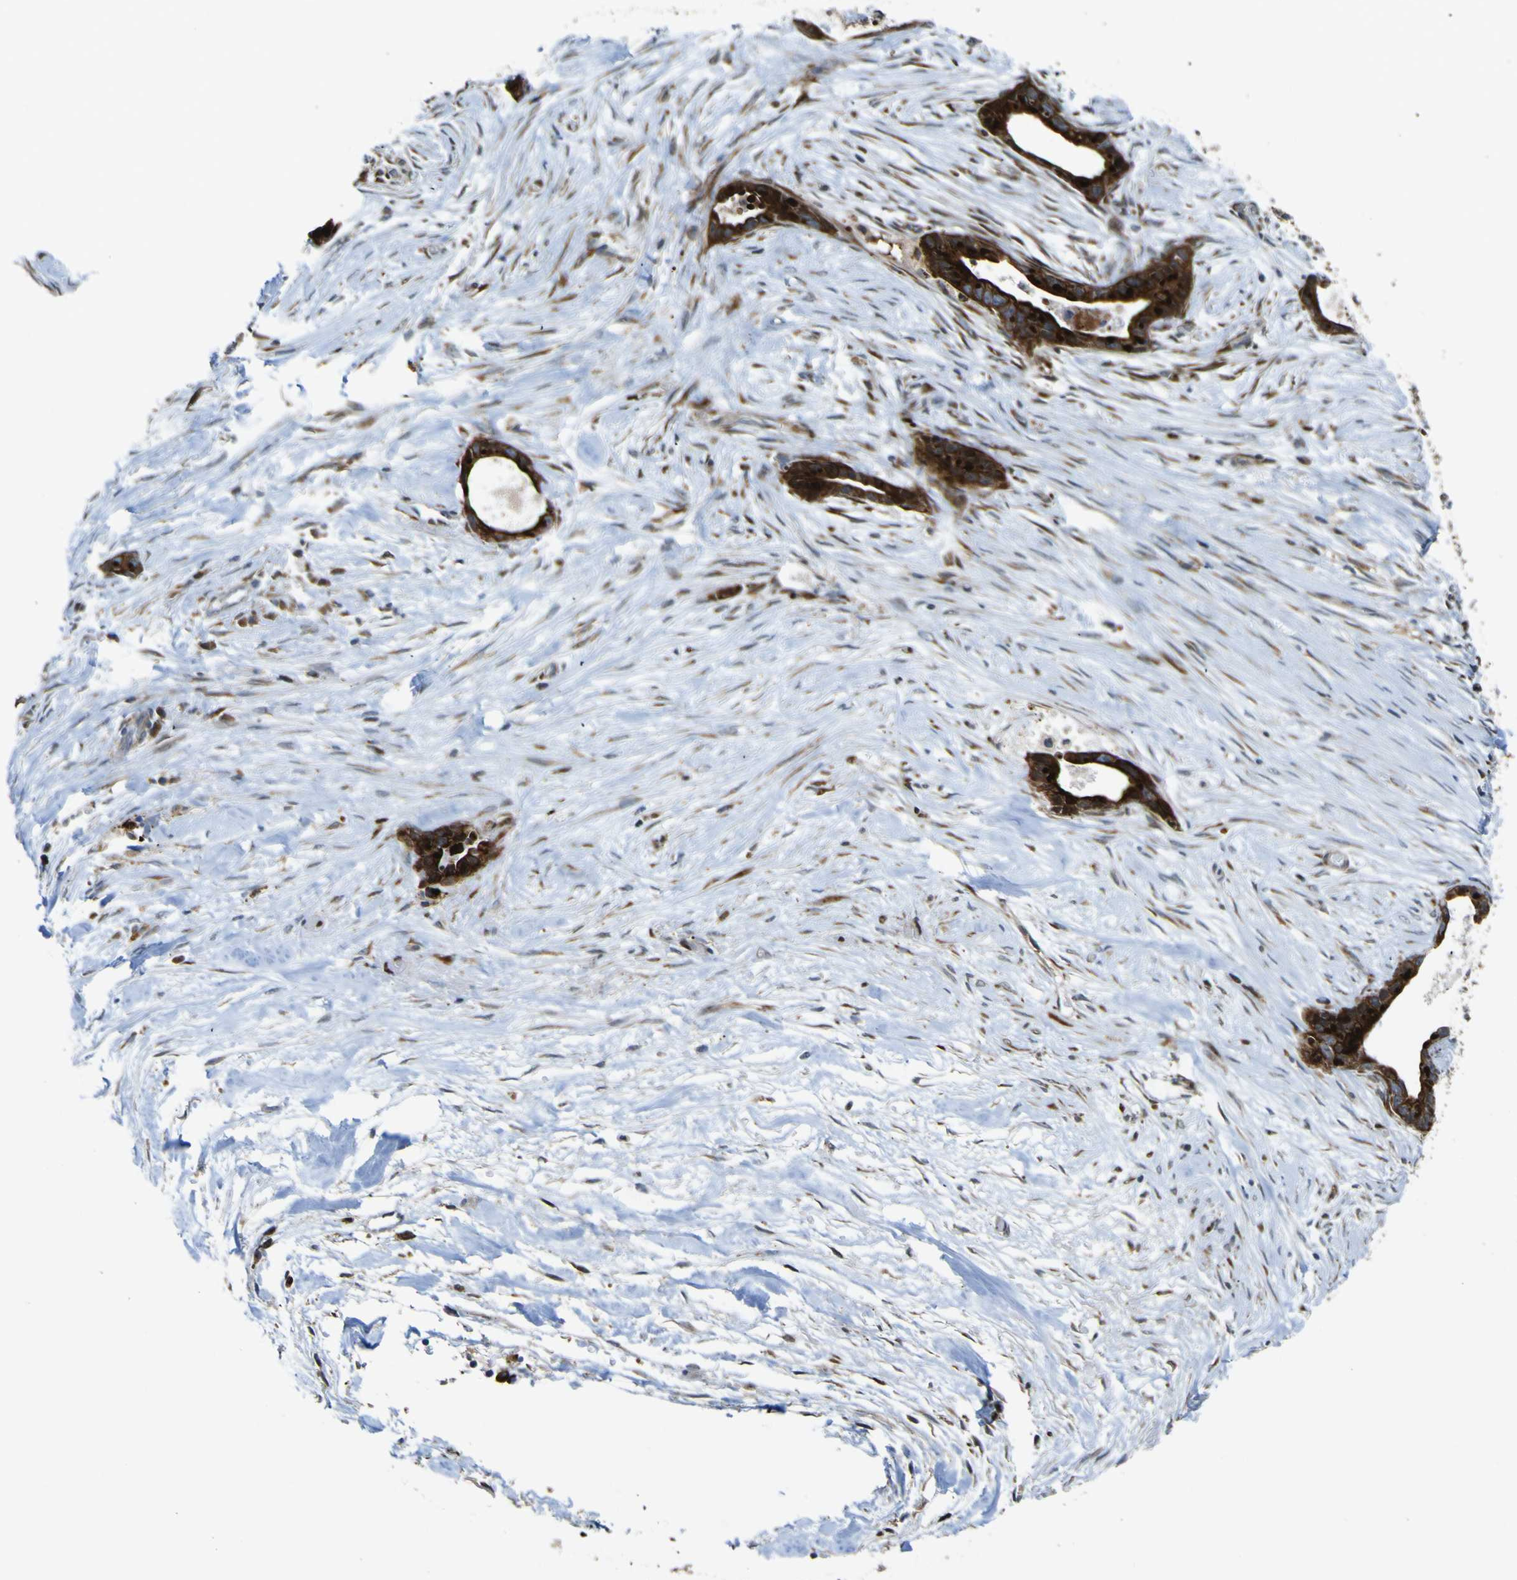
{"staining": {"intensity": "strong", "quantity": ">75%", "location": "cytoplasmic/membranous"}, "tissue": "liver cancer", "cell_type": "Tumor cells", "image_type": "cancer", "snomed": [{"axis": "morphology", "description": "Cholangiocarcinoma"}, {"axis": "topography", "description": "Liver"}], "caption": "DAB immunohistochemical staining of liver cancer exhibits strong cytoplasmic/membranous protein positivity in about >75% of tumor cells.", "gene": "LBHD1", "patient": {"sex": "female", "age": 55}}